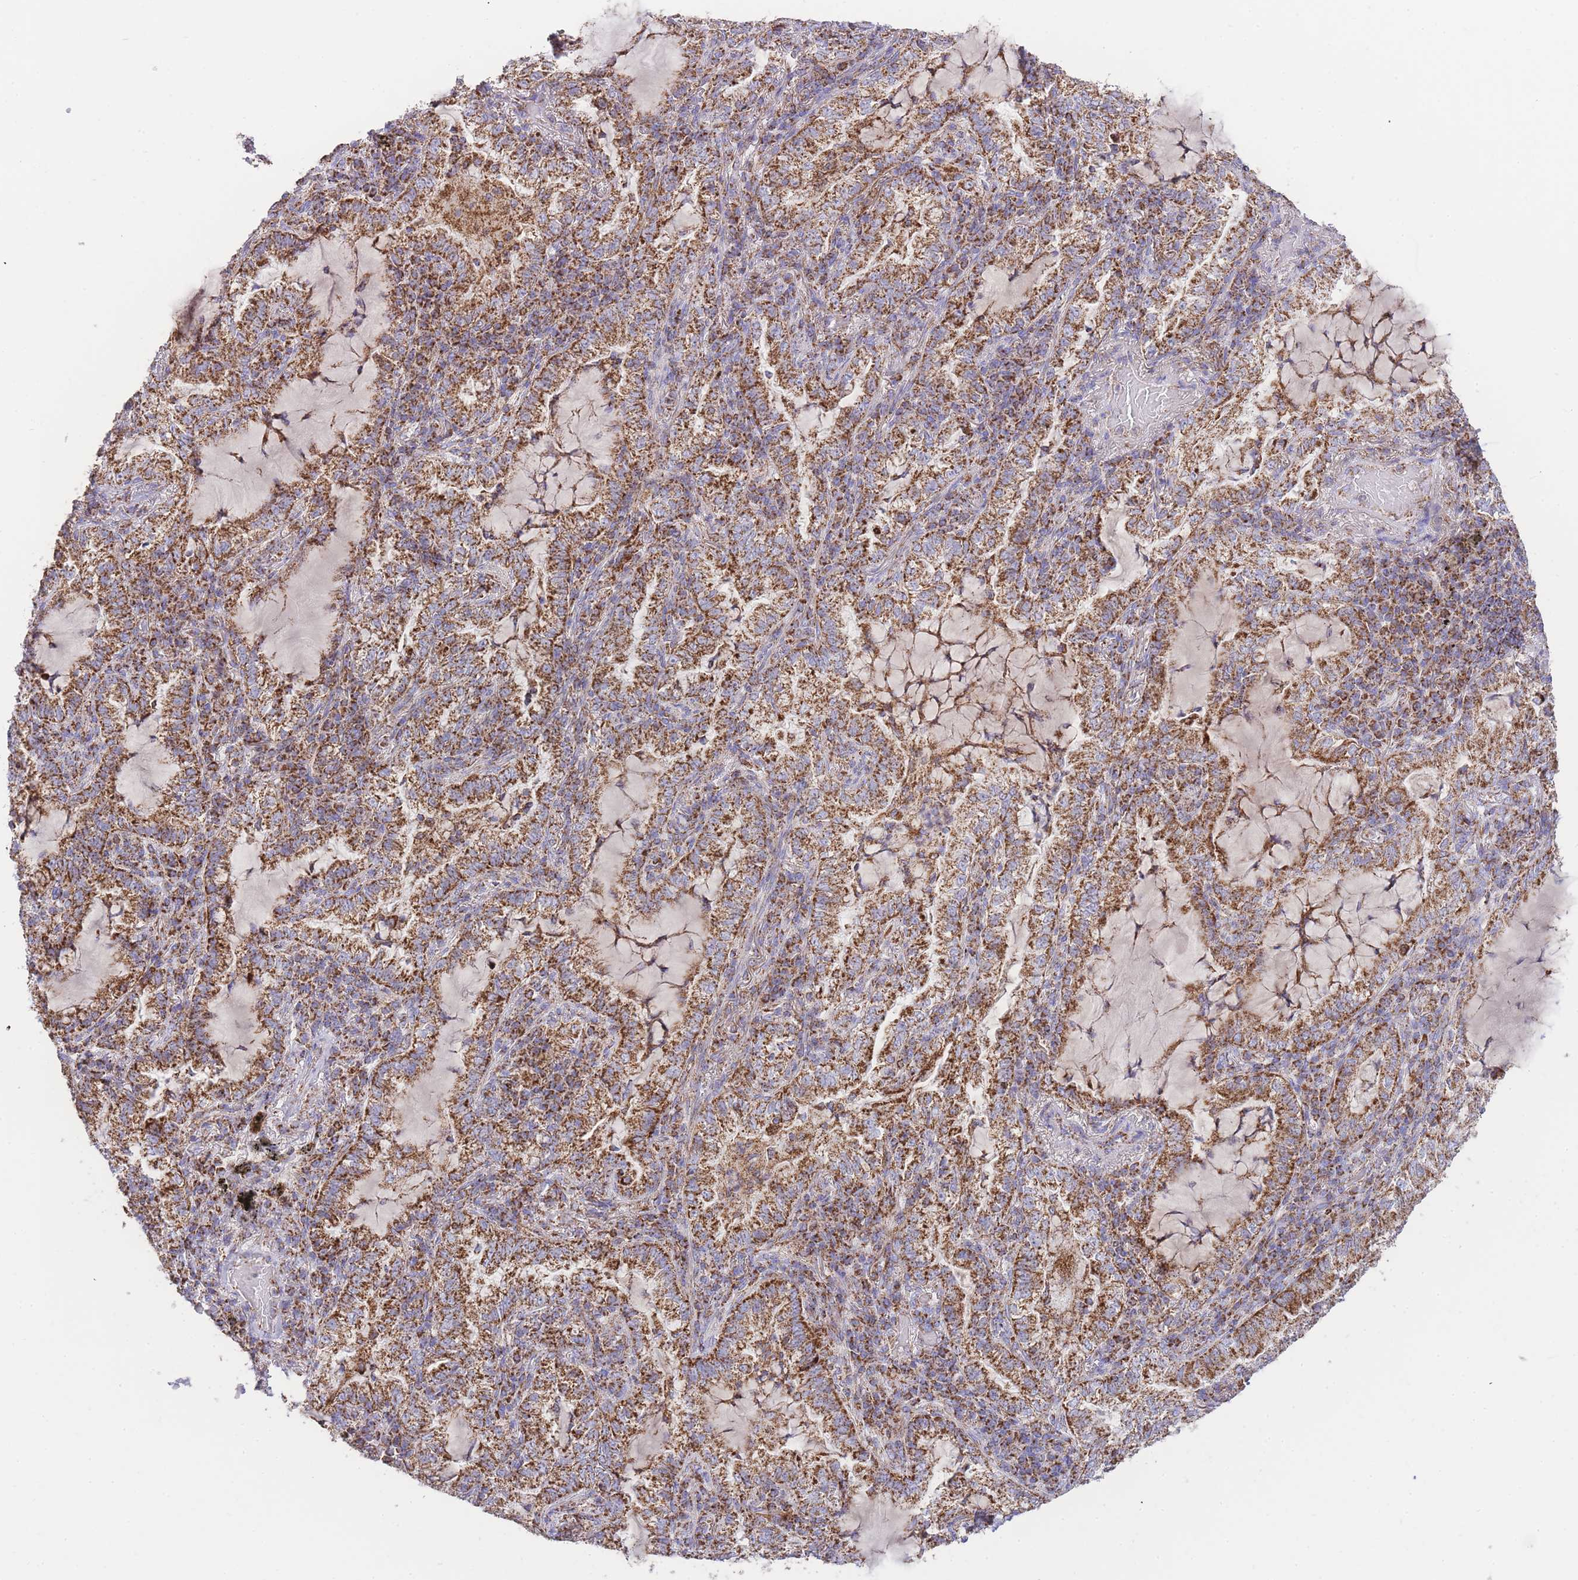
{"staining": {"intensity": "strong", "quantity": ">75%", "location": "cytoplasmic/membranous"}, "tissue": "lung cancer", "cell_type": "Tumor cells", "image_type": "cancer", "snomed": [{"axis": "morphology", "description": "Adenocarcinoma, NOS"}, {"axis": "topography", "description": "Lung"}], "caption": "A brown stain labels strong cytoplasmic/membranous staining of a protein in human lung cancer tumor cells.", "gene": "GSTM1", "patient": {"sex": "female", "age": 73}}